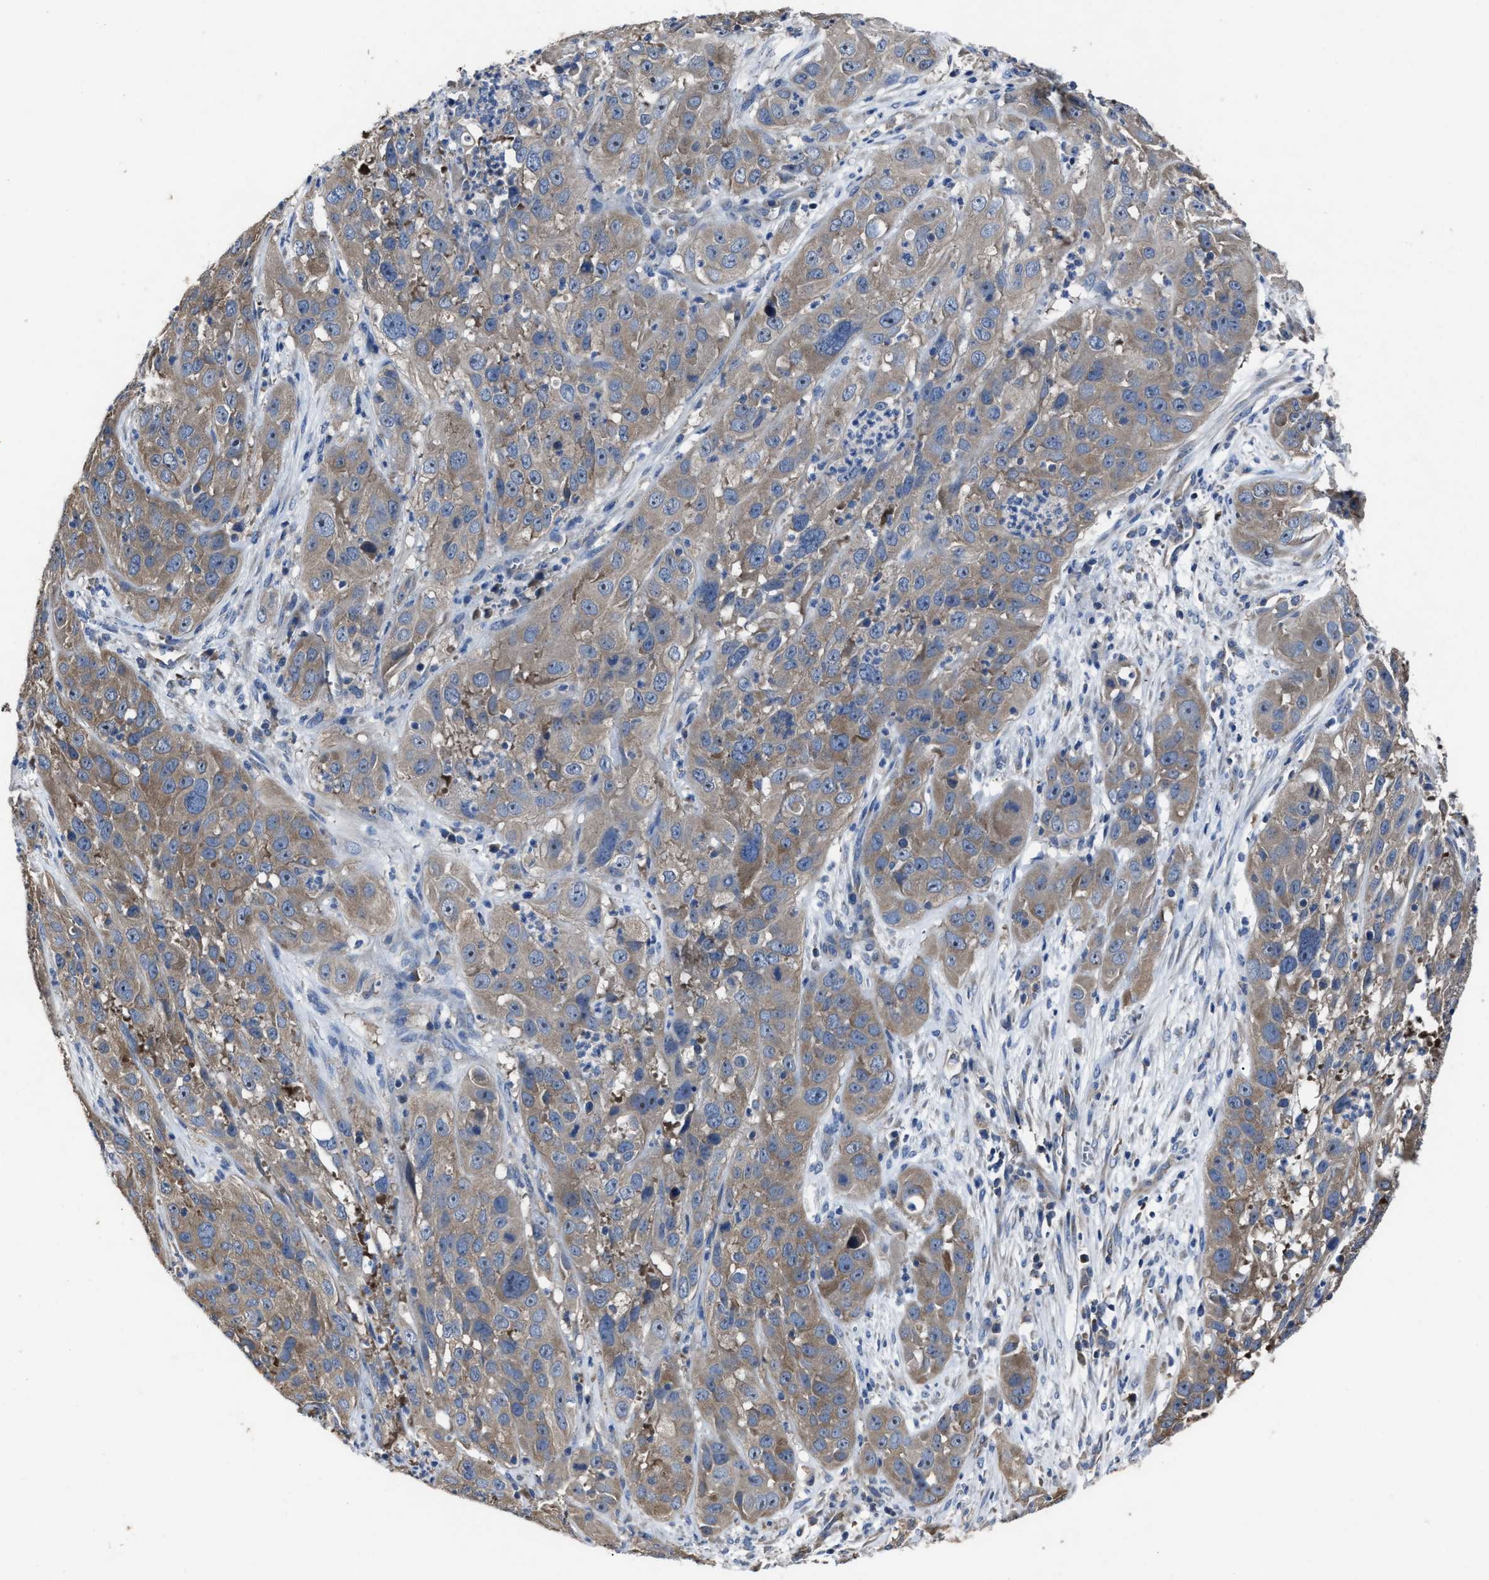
{"staining": {"intensity": "weak", "quantity": ">75%", "location": "cytoplasmic/membranous"}, "tissue": "cervical cancer", "cell_type": "Tumor cells", "image_type": "cancer", "snomed": [{"axis": "morphology", "description": "Squamous cell carcinoma, NOS"}, {"axis": "topography", "description": "Cervix"}], "caption": "Tumor cells reveal low levels of weak cytoplasmic/membranous positivity in about >75% of cells in human cervical squamous cell carcinoma.", "gene": "UPF1", "patient": {"sex": "female", "age": 32}}